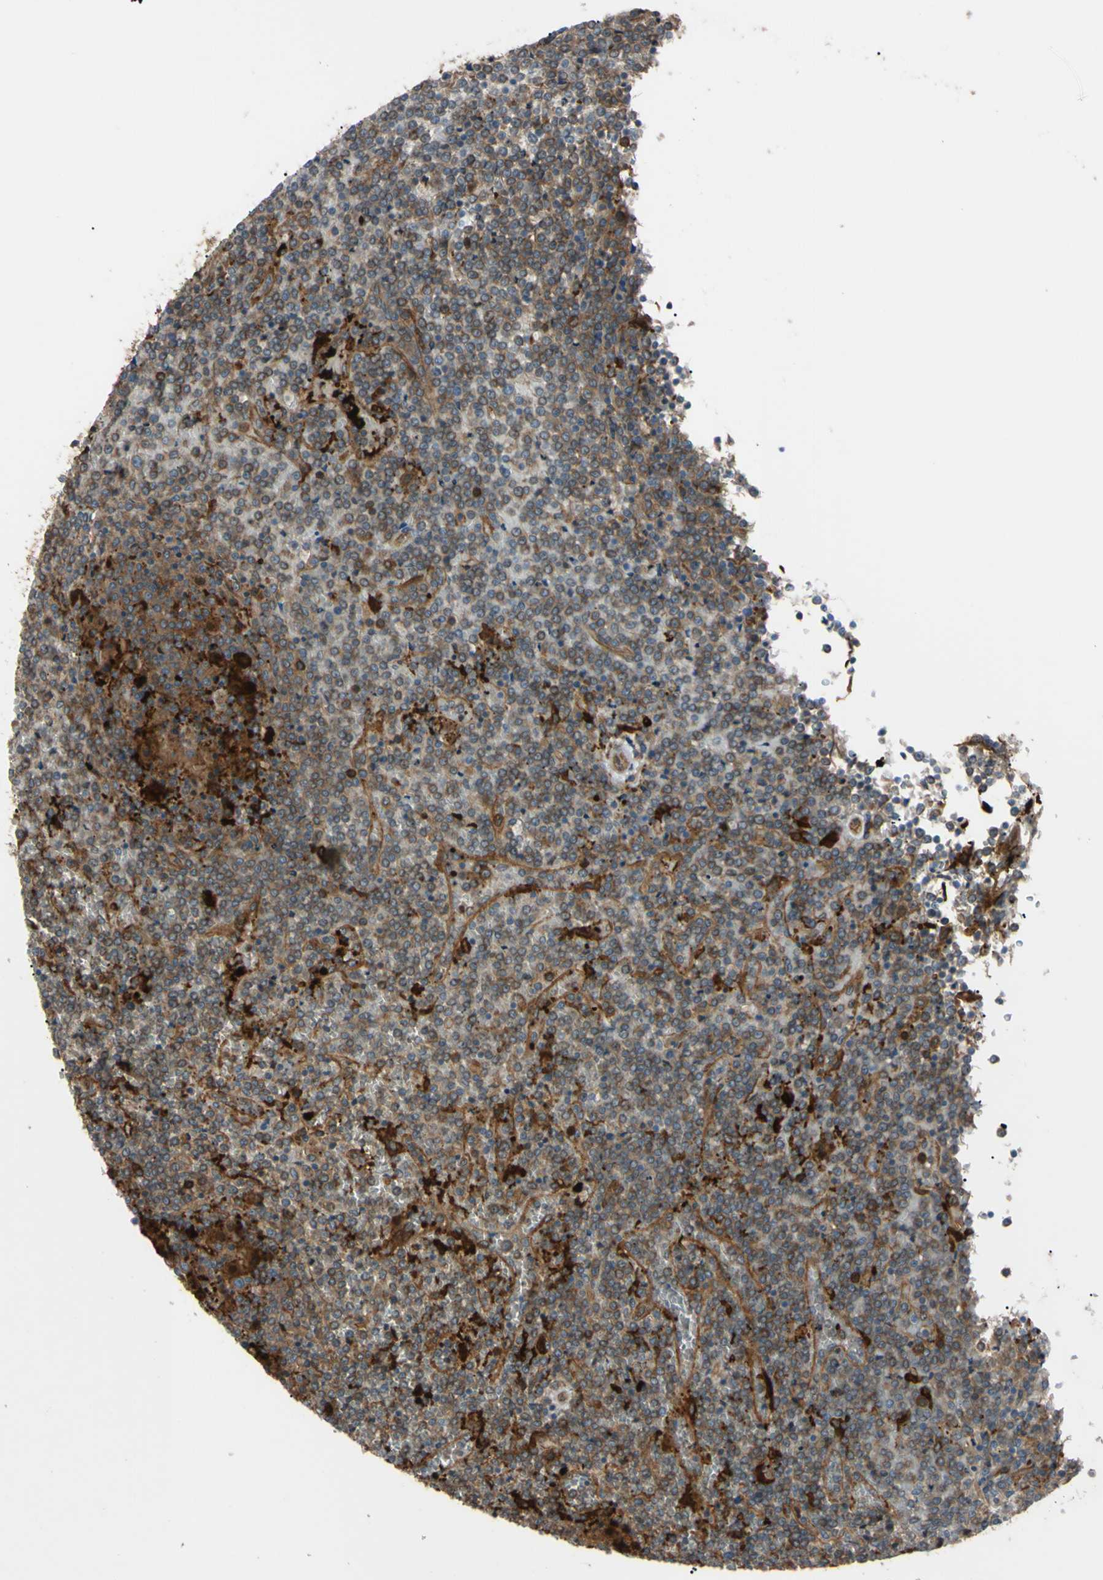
{"staining": {"intensity": "moderate", "quantity": ">75%", "location": "cytoplasmic/membranous"}, "tissue": "lymphoma", "cell_type": "Tumor cells", "image_type": "cancer", "snomed": [{"axis": "morphology", "description": "Malignant lymphoma, non-Hodgkin's type, Low grade"}, {"axis": "topography", "description": "Spleen"}], "caption": "Lymphoma stained with DAB immunohistochemistry displays medium levels of moderate cytoplasmic/membranous positivity in about >75% of tumor cells. Using DAB (3,3'-diaminobenzidine) (brown) and hematoxylin (blue) stains, captured at high magnification using brightfield microscopy.", "gene": "PTPN12", "patient": {"sex": "female", "age": 19}}